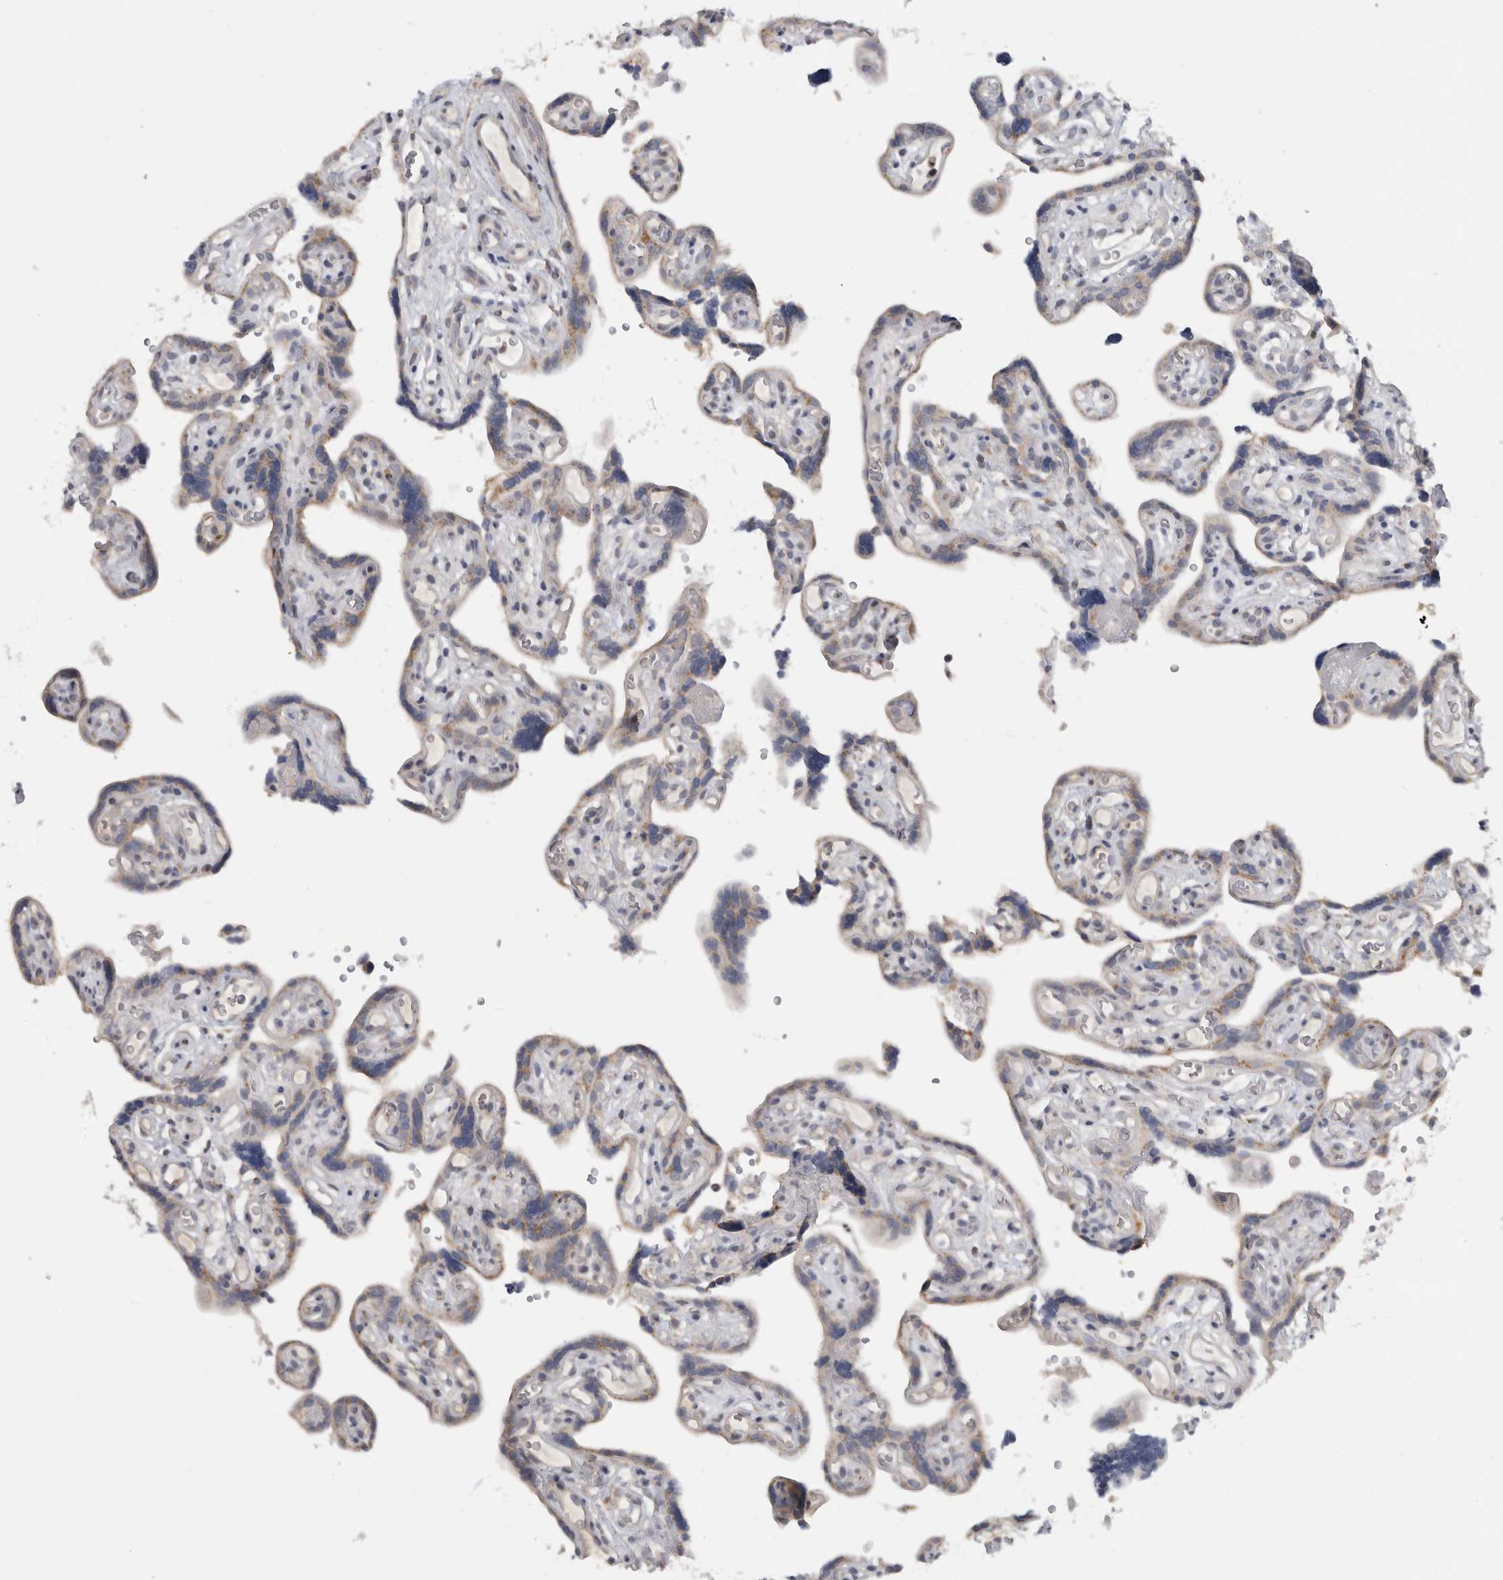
{"staining": {"intensity": "moderate", "quantity": "25%-75%", "location": "cytoplasmic/membranous"}, "tissue": "placenta", "cell_type": "Decidual cells", "image_type": "normal", "snomed": [{"axis": "morphology", "description": "Normal tissue, NOS"}, {"axis": "topography", "description": "Placenta"}], "caption": "Immunohistochemical staining of benign human placenta demonstrates medium levels of moderate cytoplasmic/membranous expression in about 25%-75% of decidual cells. (DAB (3,3'-diaminobenzidine) IHC with brightfield microscopy, high magnification).", "gene": "MGAT1", "patient": {"sex": "female", "age": 30}}